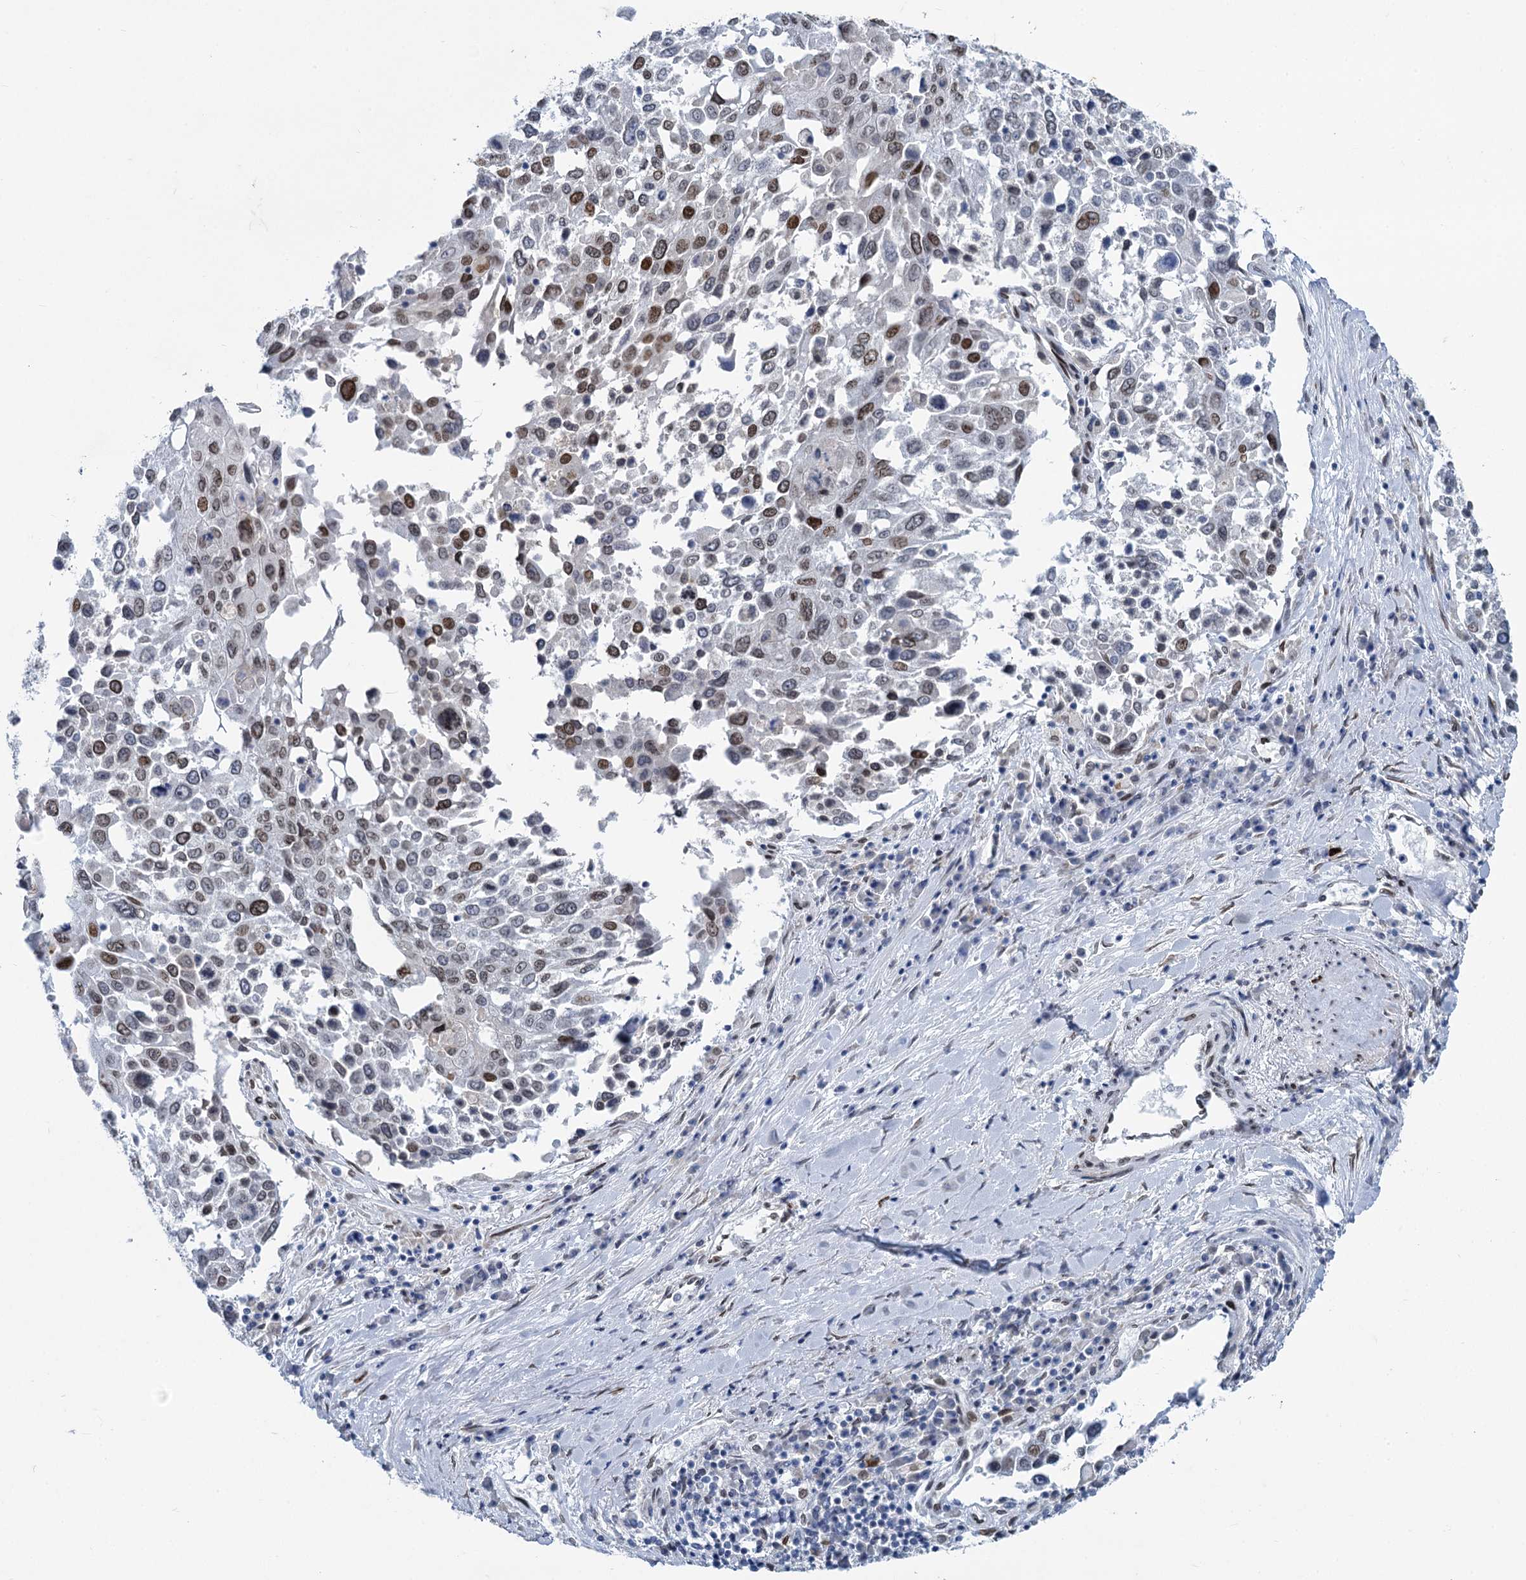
{"staining": {"intensity": "moderate", "quantity": "25%-75%", "location": "nuclear"}, "tissue": "lung cancer", "cell_type": "Tumor cells", "image_type": "cancer", "snomed": [{"axis": "morphology", "description": "Squamous cell carcinoma, NOS"}, {"axis": "topography", "description": "Lung"}], "caption": "The immunohistochemical stain highlights moderate nuclear expression in tumor cells of lung cancer (squamous cell carcinoma) tissue.", "gene": "PRSS35", "patient": {"sex": "male", "age": 65}}